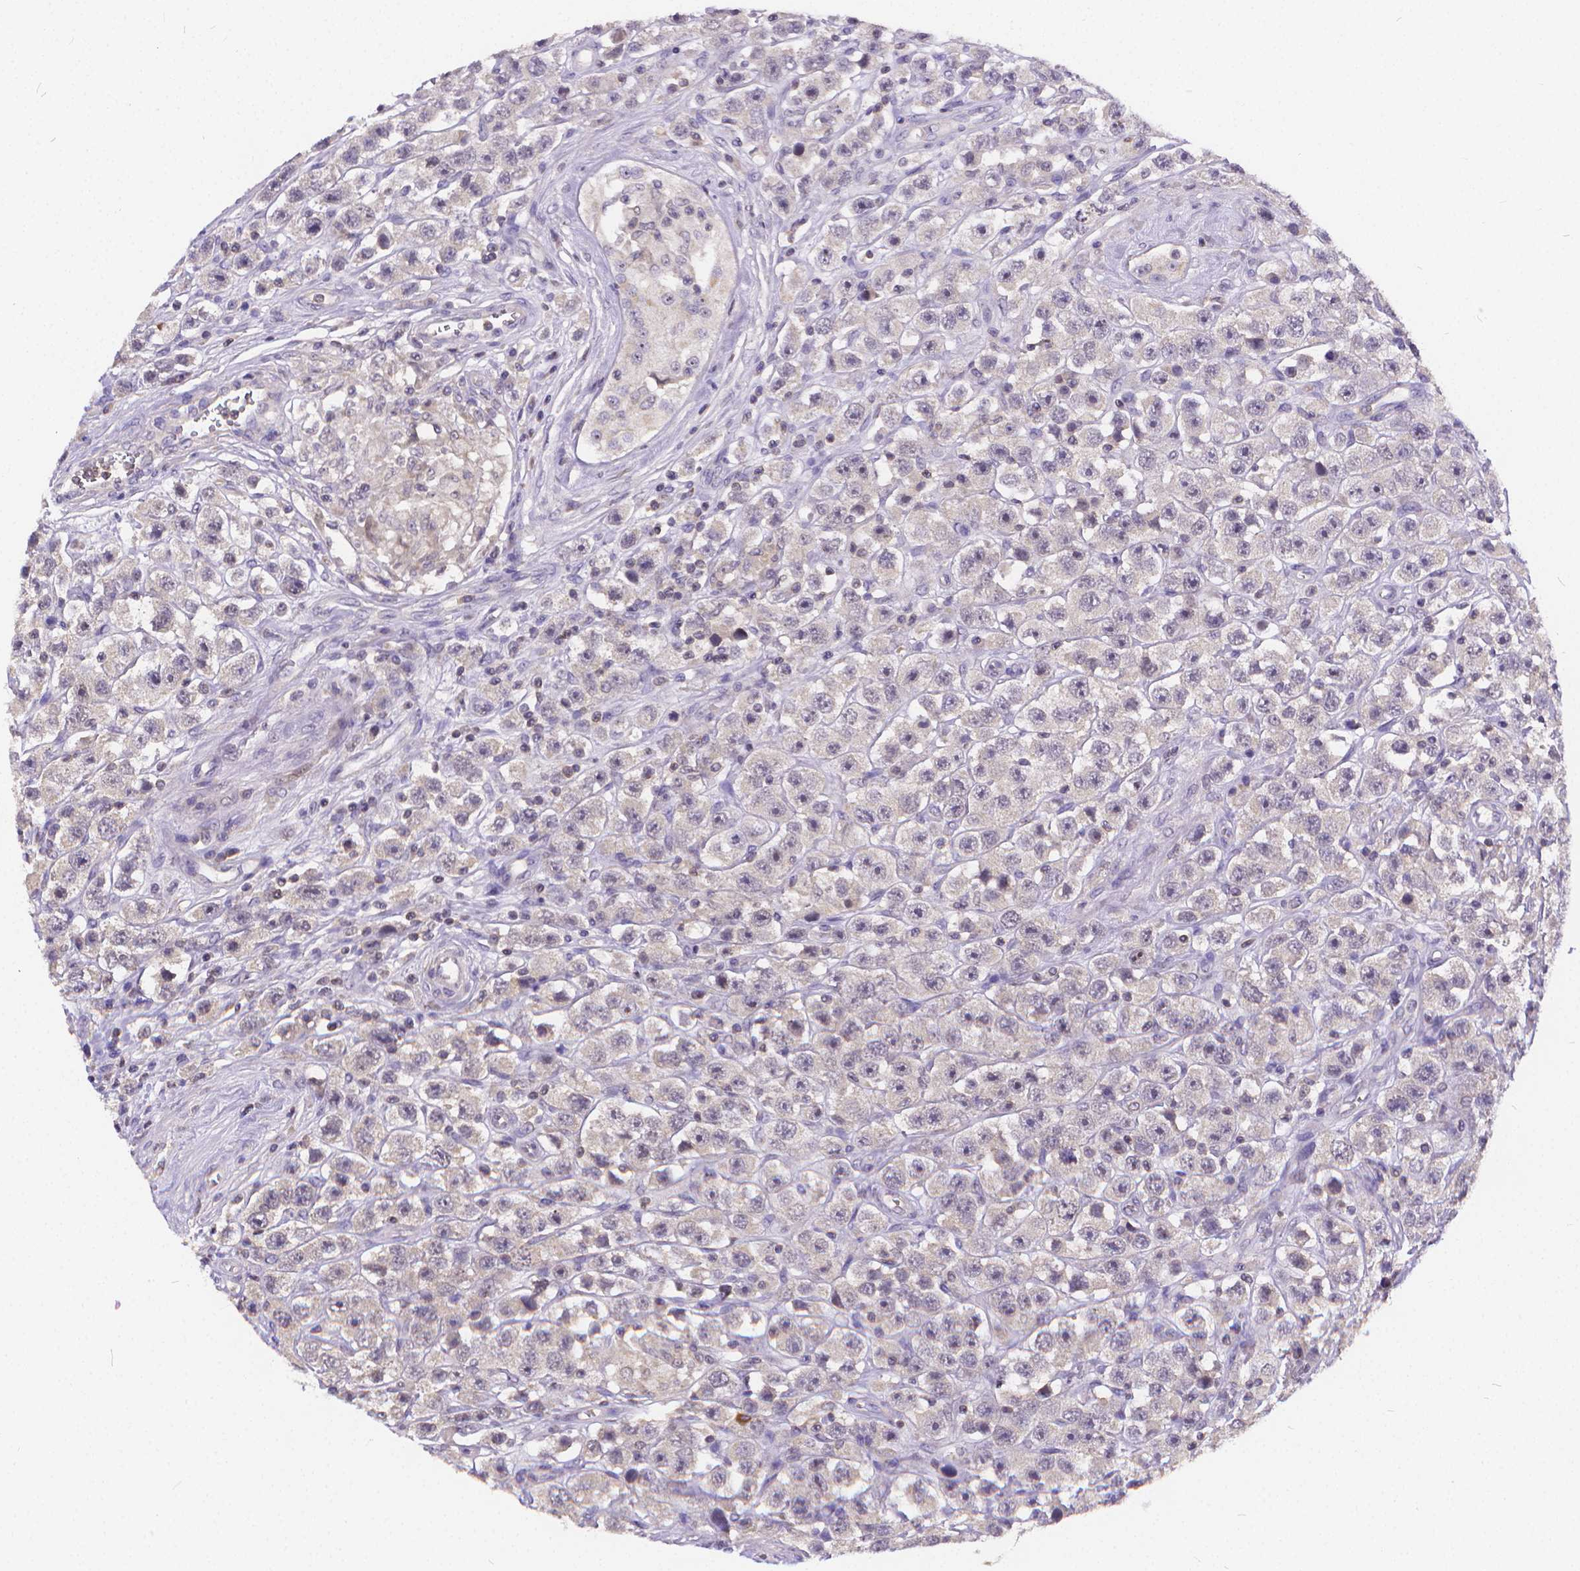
{"staining": {"intensity": "negative", "quantity": "none", "location": "none"}, "tissue": "testis cancer", "cell_type": "Tumor cells", "image_type": "cancer", "snomed": [{"axis": "morphology", "description": "Seminoma, NOS"}, {"axis": "topography", "description": "Testis"}], "caption": "Immunohistochemistry (IHC) of human testis seminoma shows no staining in tumor cells.", "gene": "GLRB", "patient": {"sex": "male", "age": 45}}